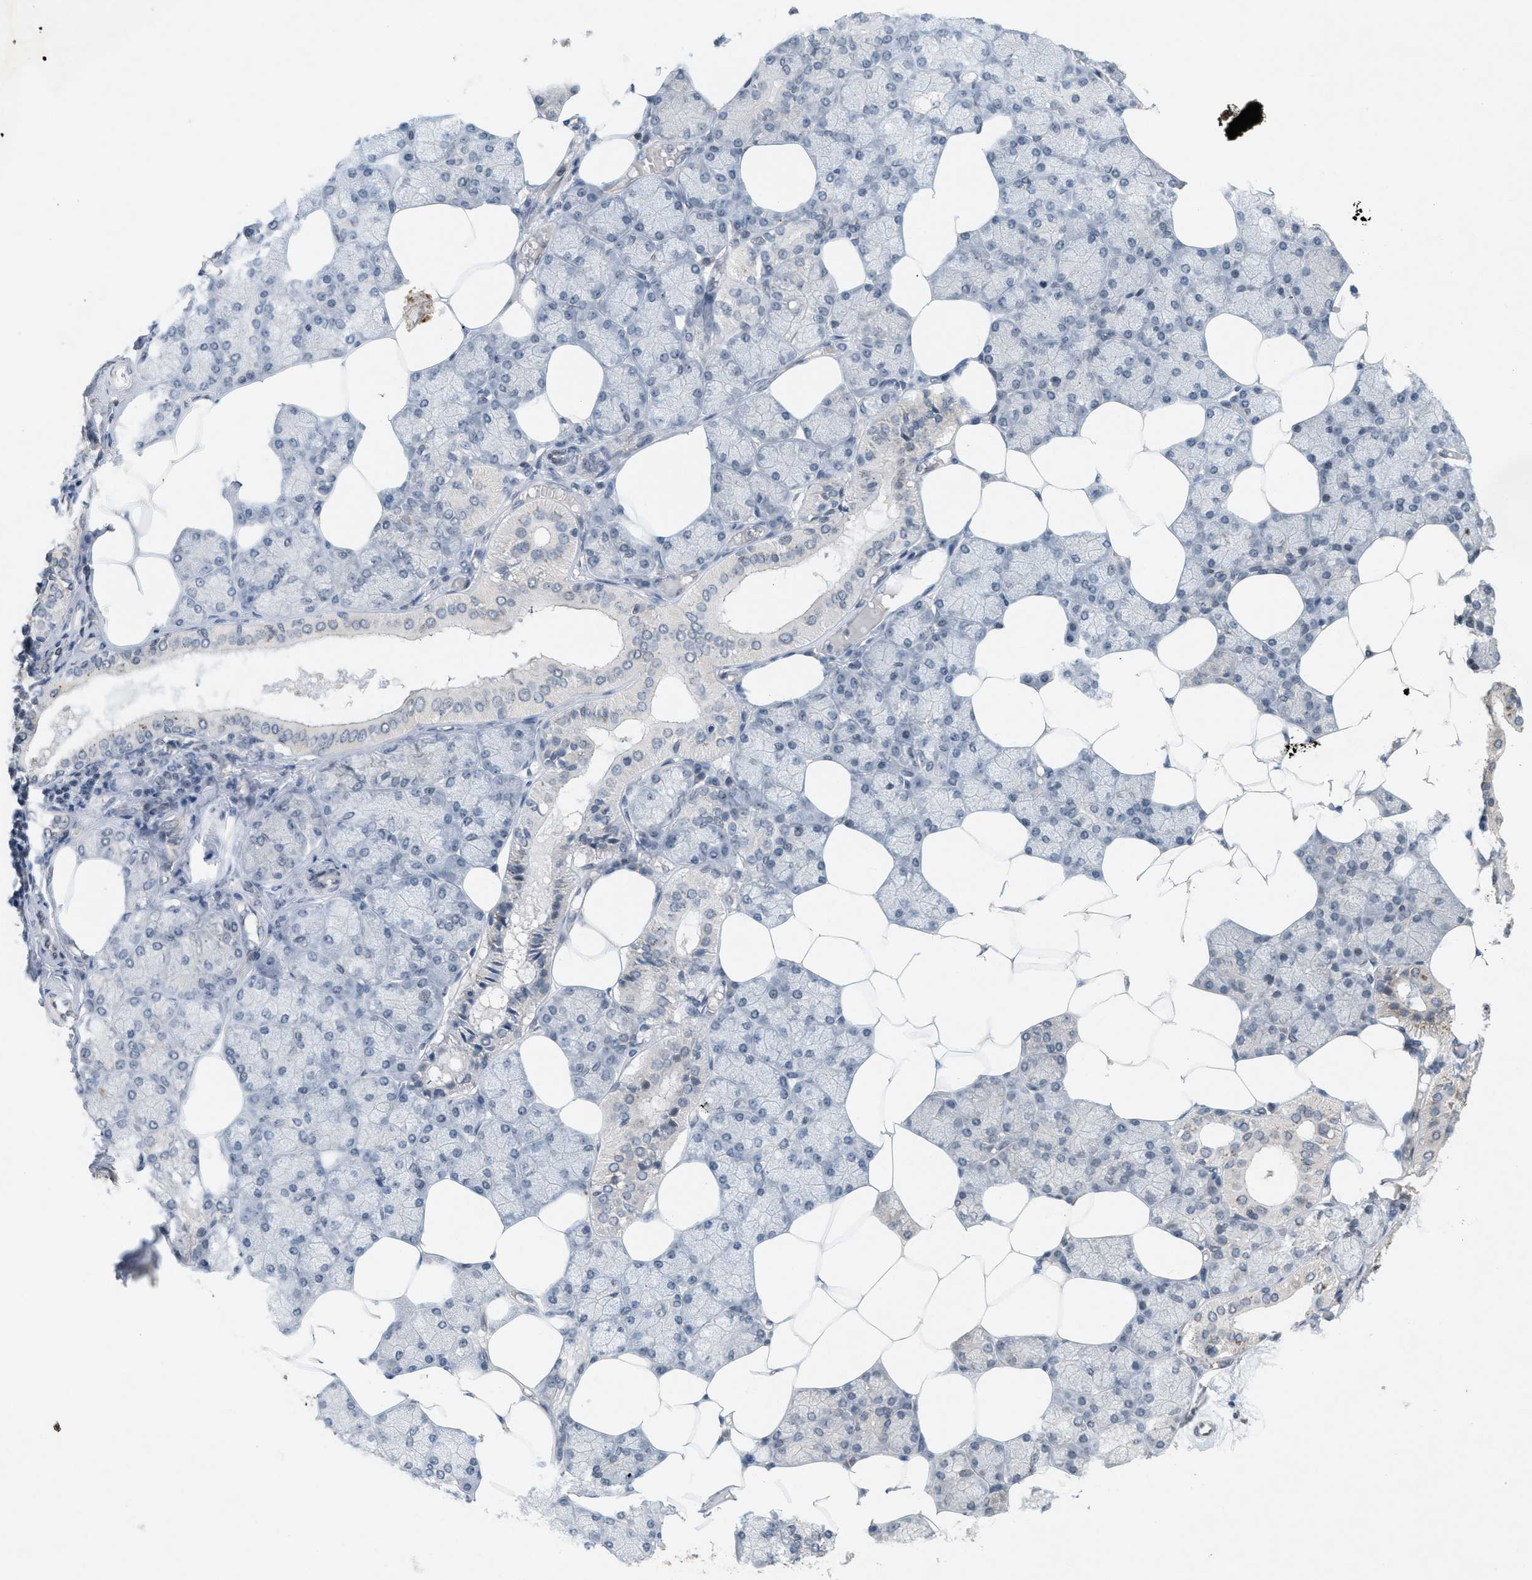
{"staining": {"intensity": "moderate", "quantity": "<25%", "location": "cytoplasmic/membranous"}, "tissue": "salivary gland", "cell_type": "Glandular cells", "image_type": "normal", "snomed": [{"axis": "morphology", "description": "Normal tissue, NOS"}, {"axis": "topography", "description": "Salivary gland"}], "caption": "Glandular cells show low levels of moderate cytoplasmic/membranous positivity in approximately <25% of cells in unremarkable human salivary gland. (IHC, brightfield microscopy, high magnification).", "gene": "ABHD6", "patient": {"sex": "male", "age": 62}}